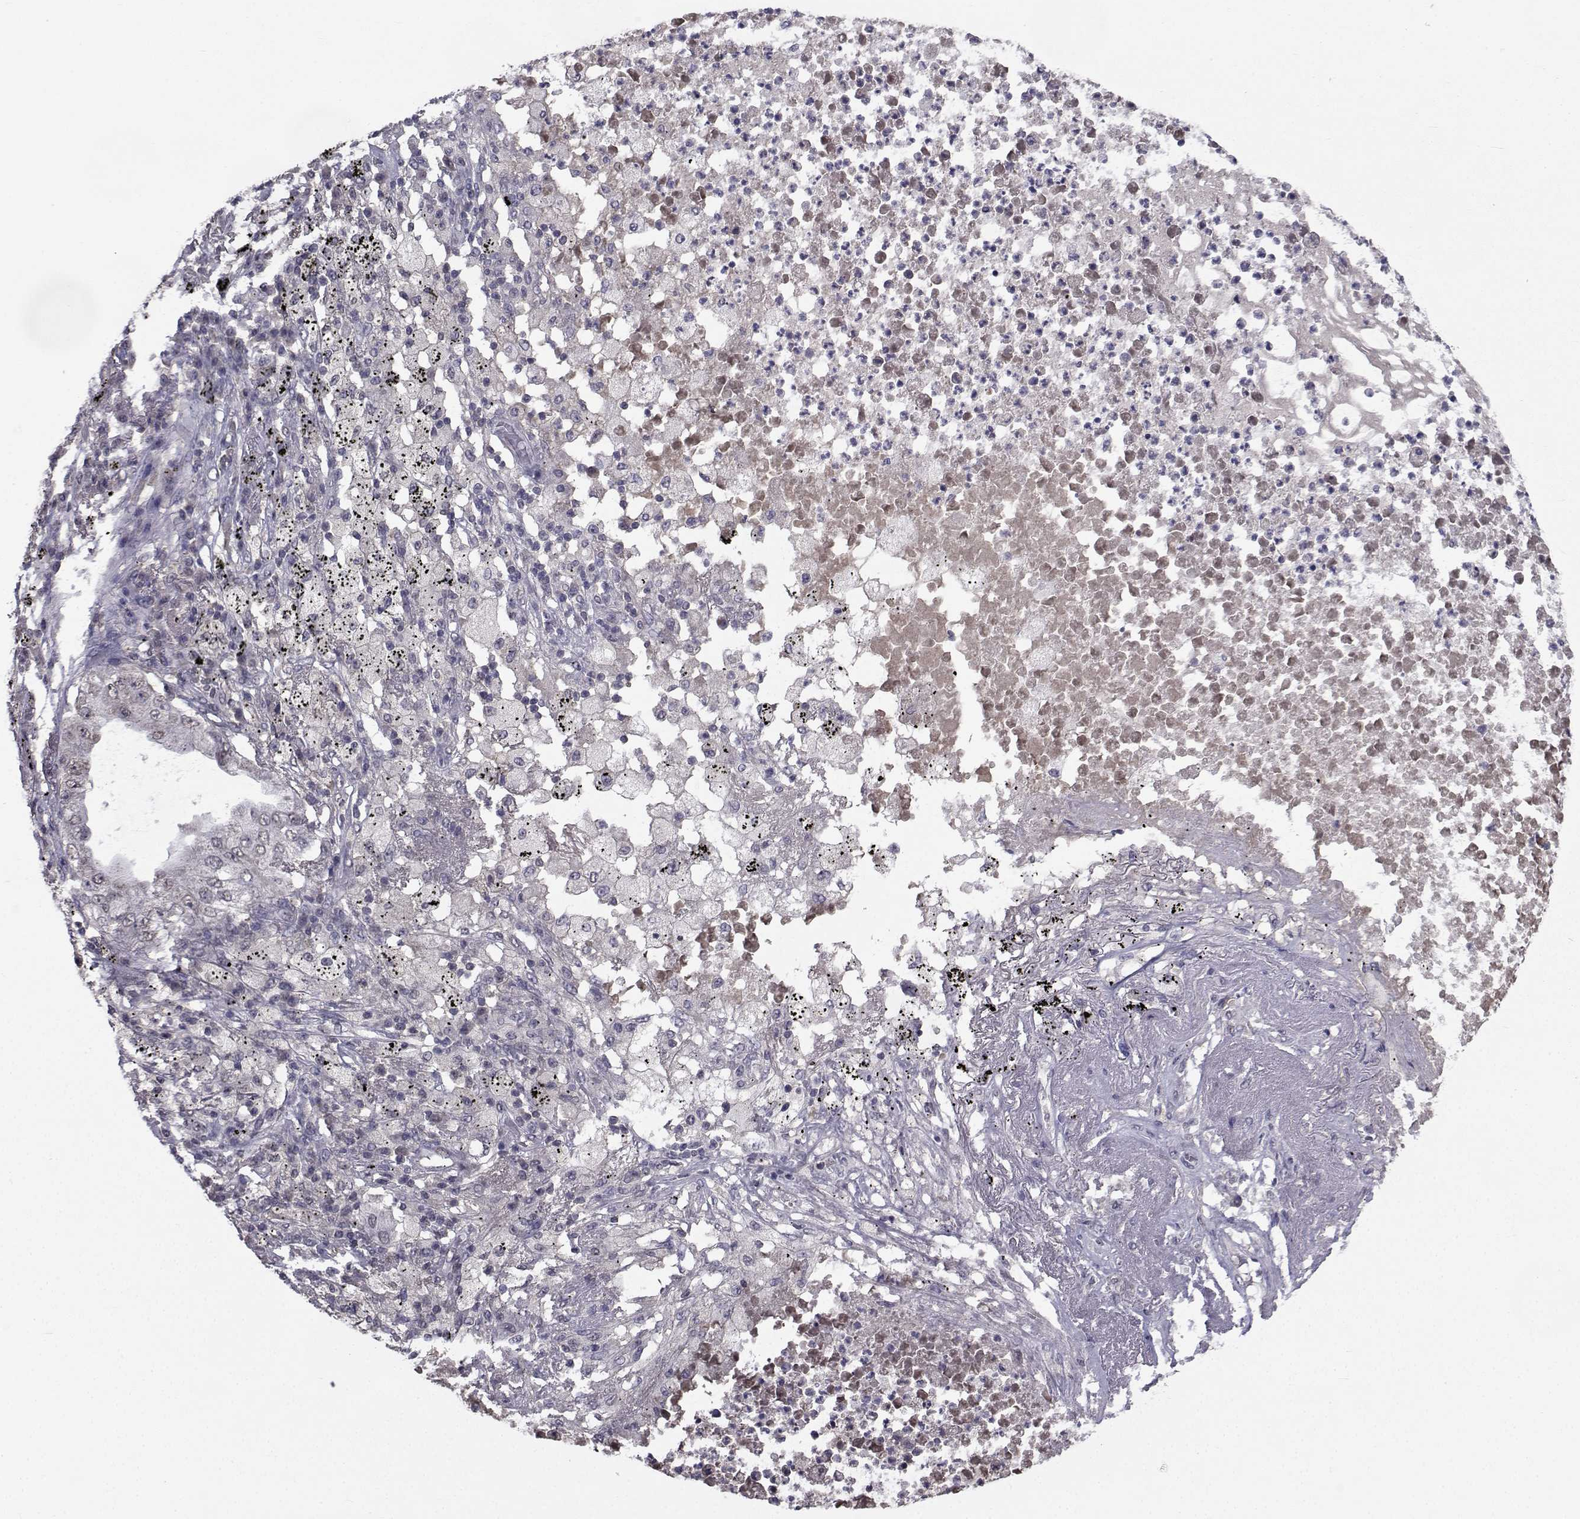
{"staining": {"intensity": "negative", "quantity": "none", "location": "none"}, "tissue": "lung cancer", "cell_type": "Tumor cells", "image_type": "cancer", "snomed": [{"axis": "morphology", "description": "Adenocarcinoma, NOS"}, {"axis": "topography", "description": "Lung"}], "caption": "This is an immunohistochemistry (IHC) photomicrograph of lung cancer. There is no expression in tumor cells.", "gene": "CYP2S1", "patient": {"sex": "female", "age": 73}}